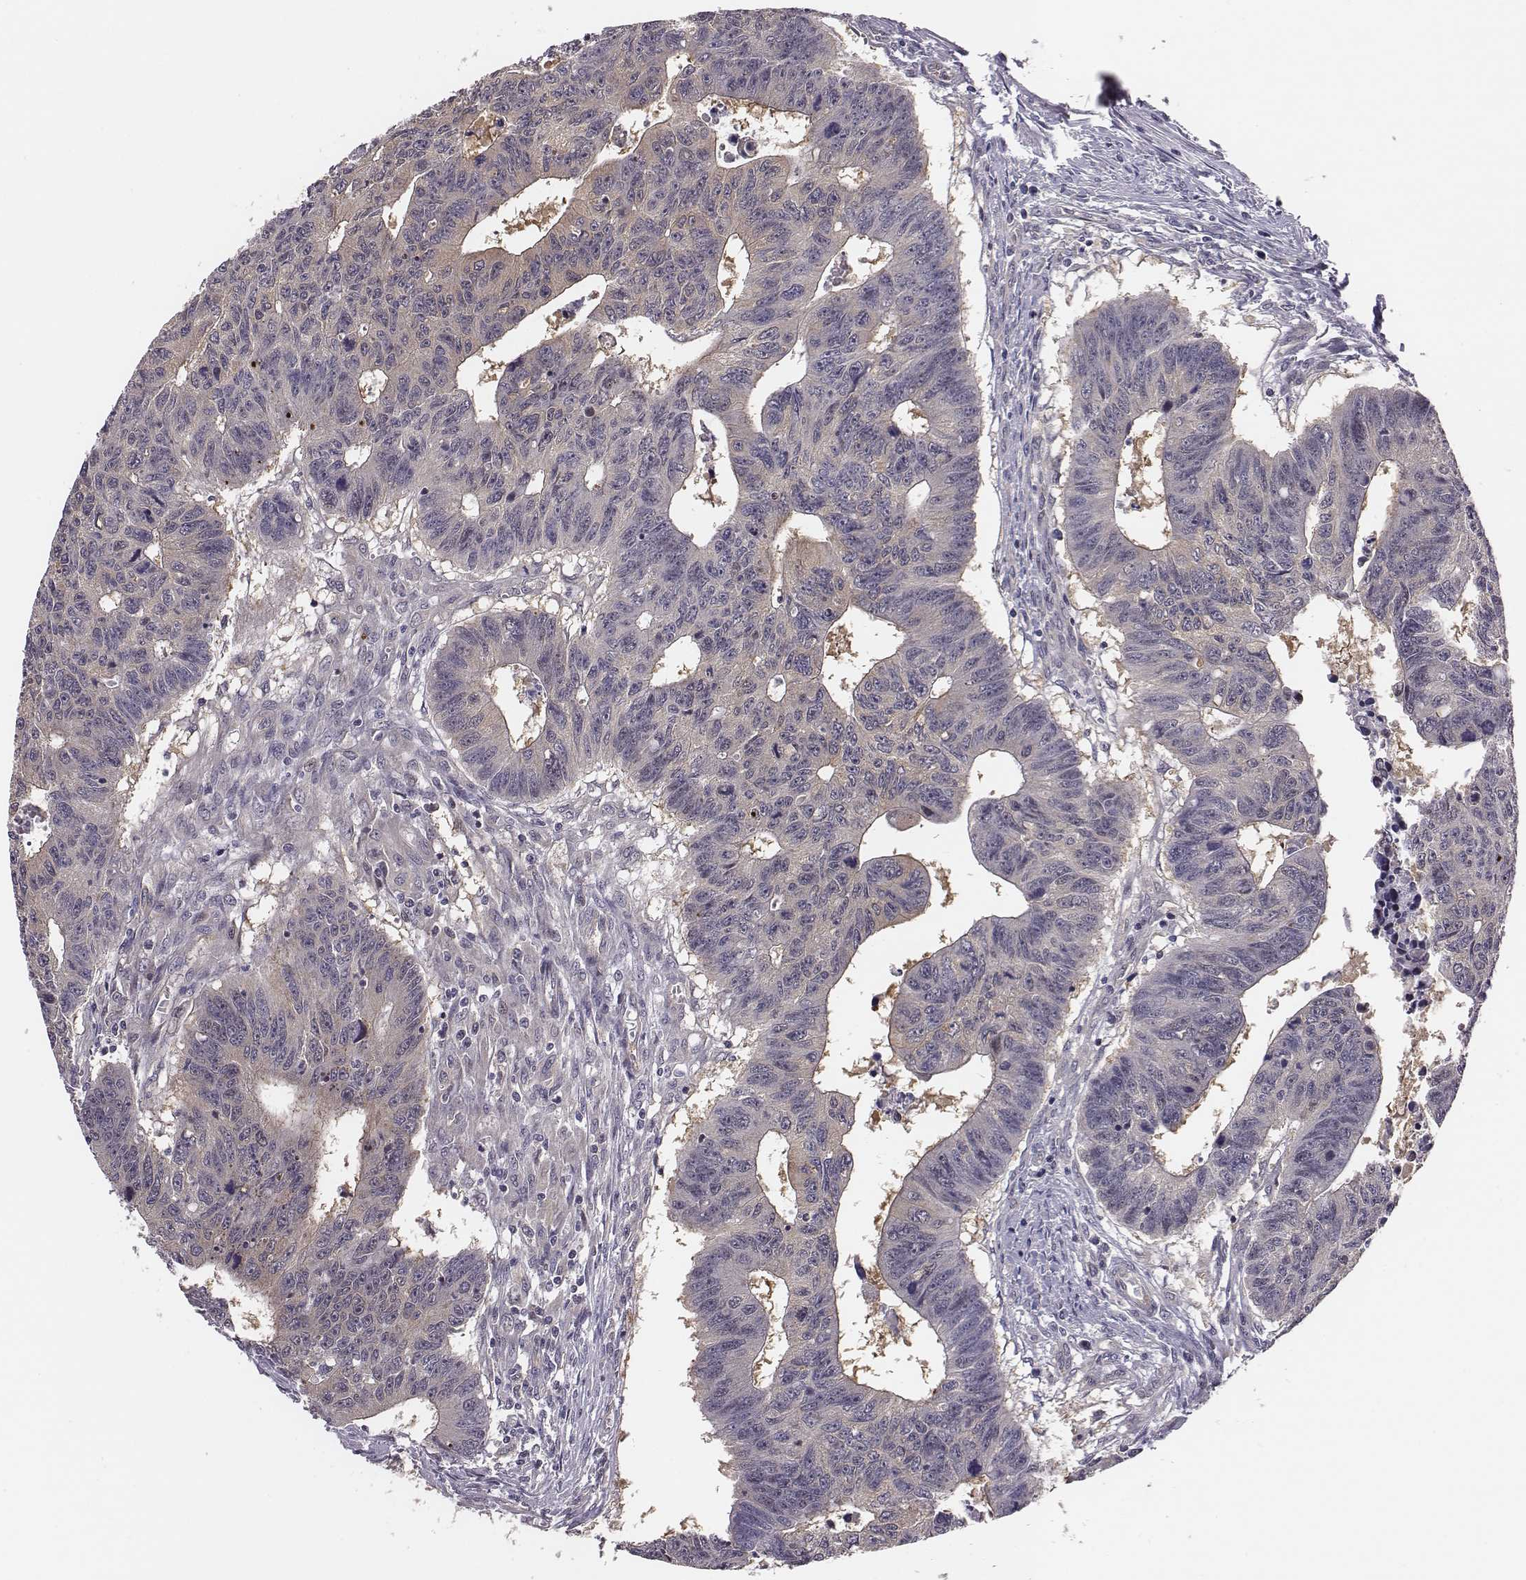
{"staining": {"intensity": "weak", "quantity": "<25%", "location": "cytoplasmic/membranous"}, "tissue": "colorectal cancer", "cell_type": "Tumor cells", "image_type": "cancer", "snomed": [{"axis": "morphology", "description": "Adenocarcinoma, NOS"}, {"axis": "topography", "description": "Rectum"}], "caption": "This is a micrograph of IHC staining of adenocarcinoma (colorectal), which shows no positivity in tumor cells.", "gene": "SMURF2", "patient": {"sex": "female", "age": 85}}